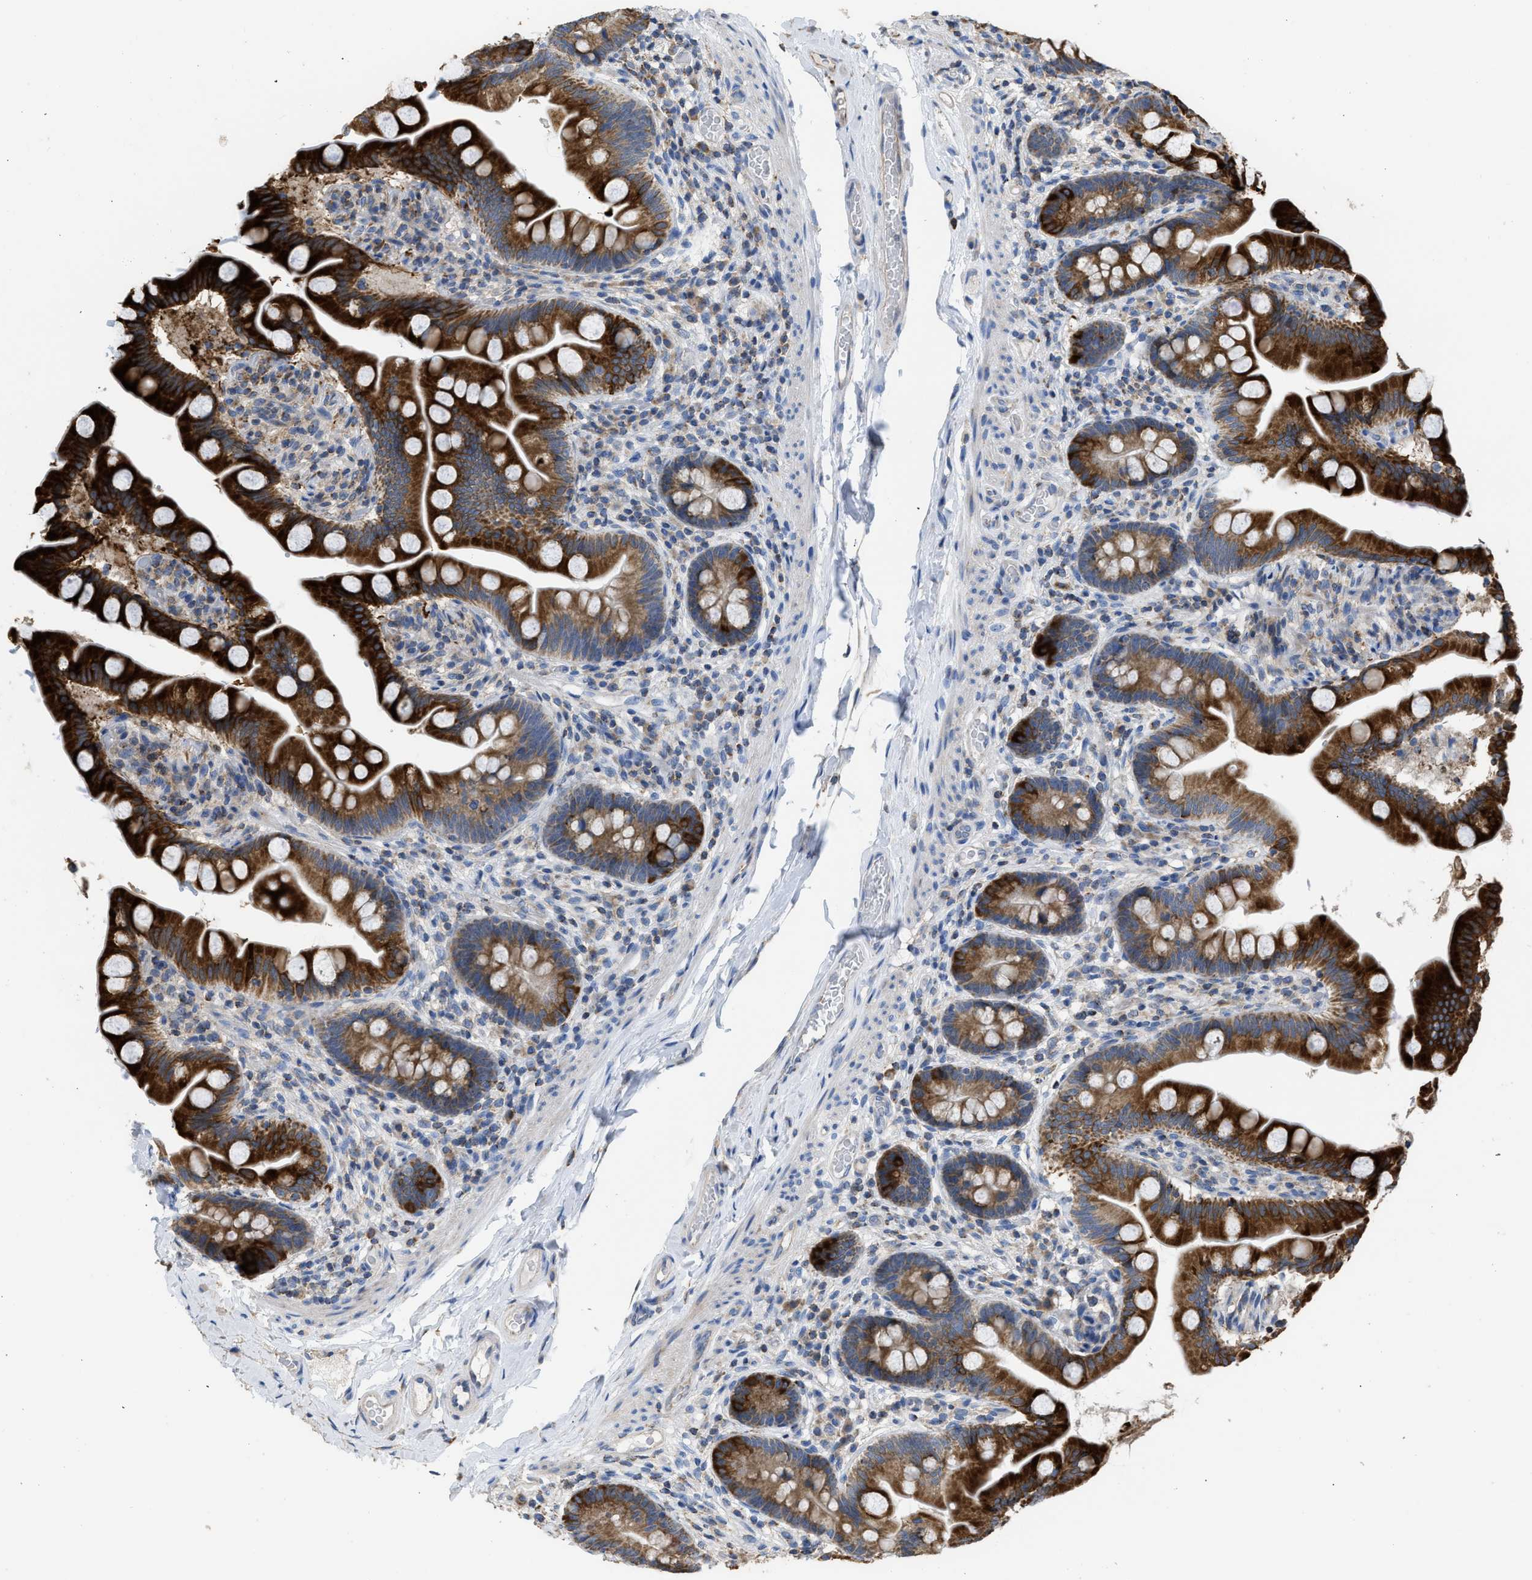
{"staining": {"intensity": "strong", "quantity": ">75%", "location": "cytoplasmic/membranous"}, "tissue": "small intestine", "cell_type": "Glandular cells", "image_type": "normal", "snomed": [{"axis": "morphology", "description": "Normal tissue, NOS"}, {"axis": "topography", "description": "Small intestine"}], "caption": "This histopathology image reveals unremarkable small intestine stained with immunohistochemistry to label a protein in brown. The cytoplasmic/membranous of glandular cells show strong positivity for the protein. Nuclei are counter-stained blue.", "gene": "AK2", "patient": {"sex": "female", "age": 56}}